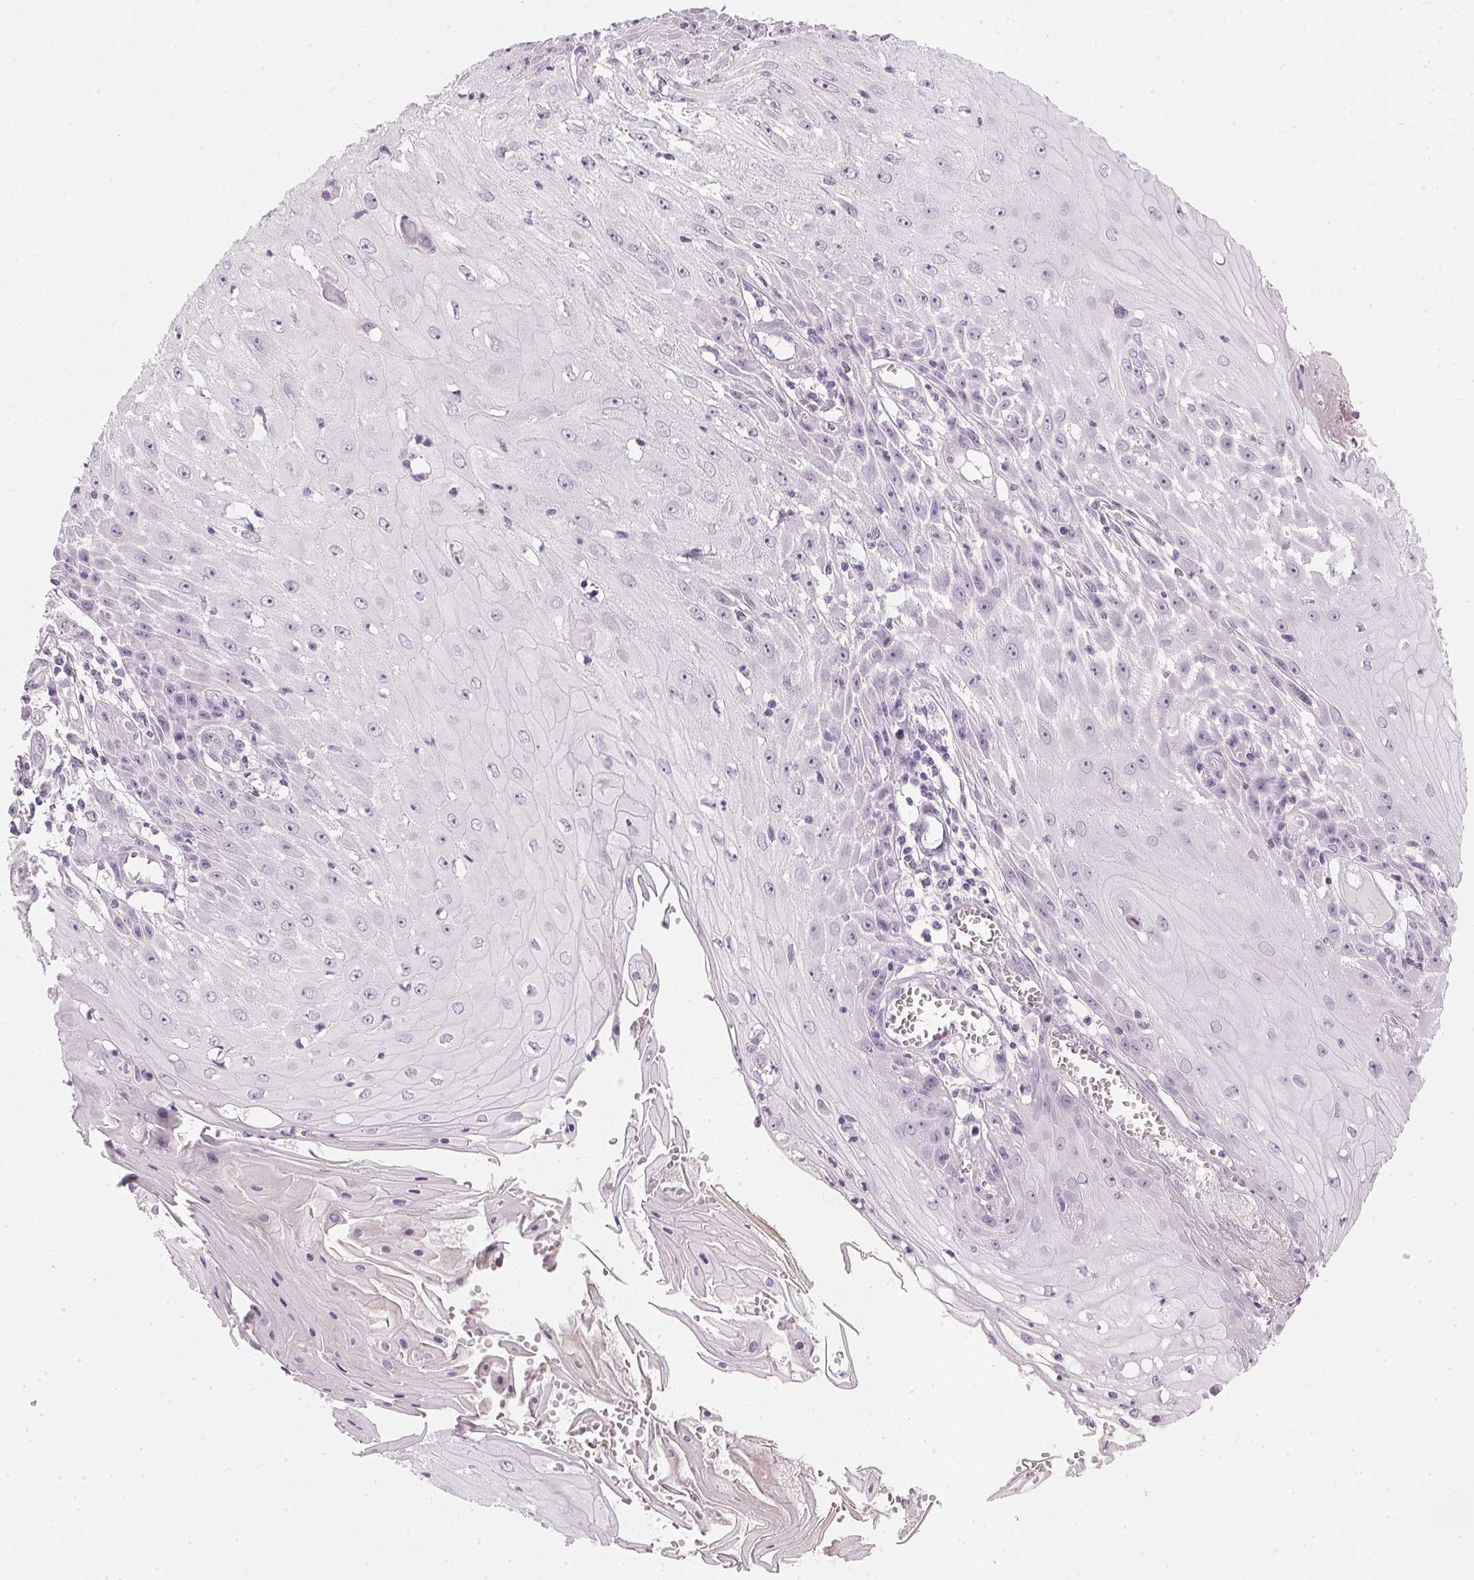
{"staining": {"intensity": "negative", "quantity": "none", "location": "none"}, "tissue": "skin cancer", "cell_type": "Tumor cells", "image_type": "cancer", "snomed": [{"axis": "morphology", "description": "Squamous cell carcinoma, NOS"}, {"axis": "topography", "description": "Skin"}], "caption": "Human skin cancer stained for a protein using immunohistochemistry reveals no staining in tumor cells.", "gene": "CHST4", "patient": {"sex": "female", "age": 73}}